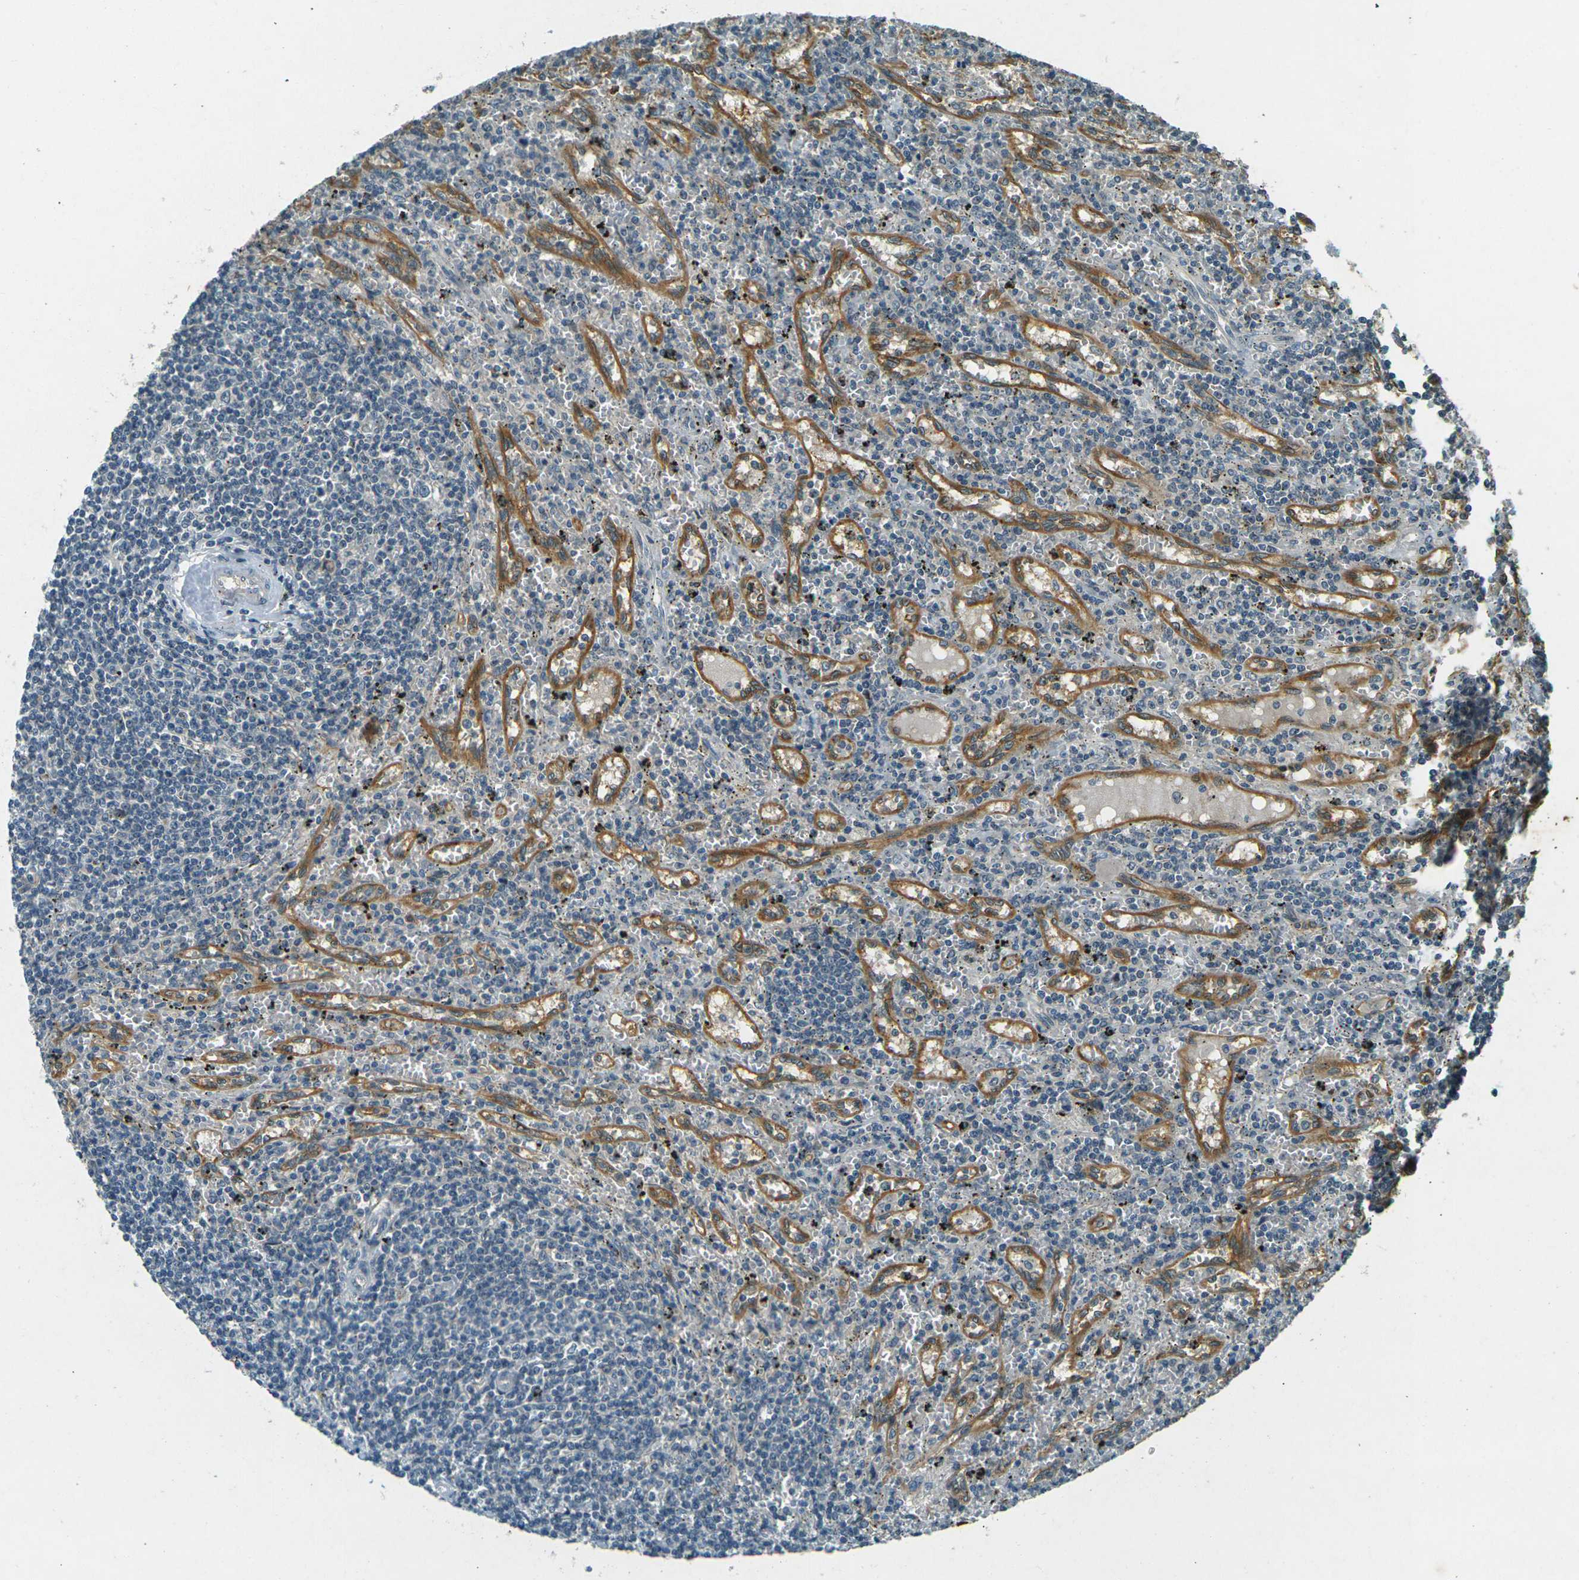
{"staining": {"intensity": "negative", "quantity": "none", "location": "none"}, "tissue": "lymphoma", "cell_type": "Tumor cells", "image_type": "cancer", "snomed": [{"axis": "morphology", "description": "Malignant lymphoma, non-Hodgkin's type, Low grade"}, {"axis": "topography", "description": "Spleen"}], "caption": "IHC of human lymphoma reveals no staining in tumor cells.", "gene": "PDE2A", "patient": {"sex": "male", "age": 76}}